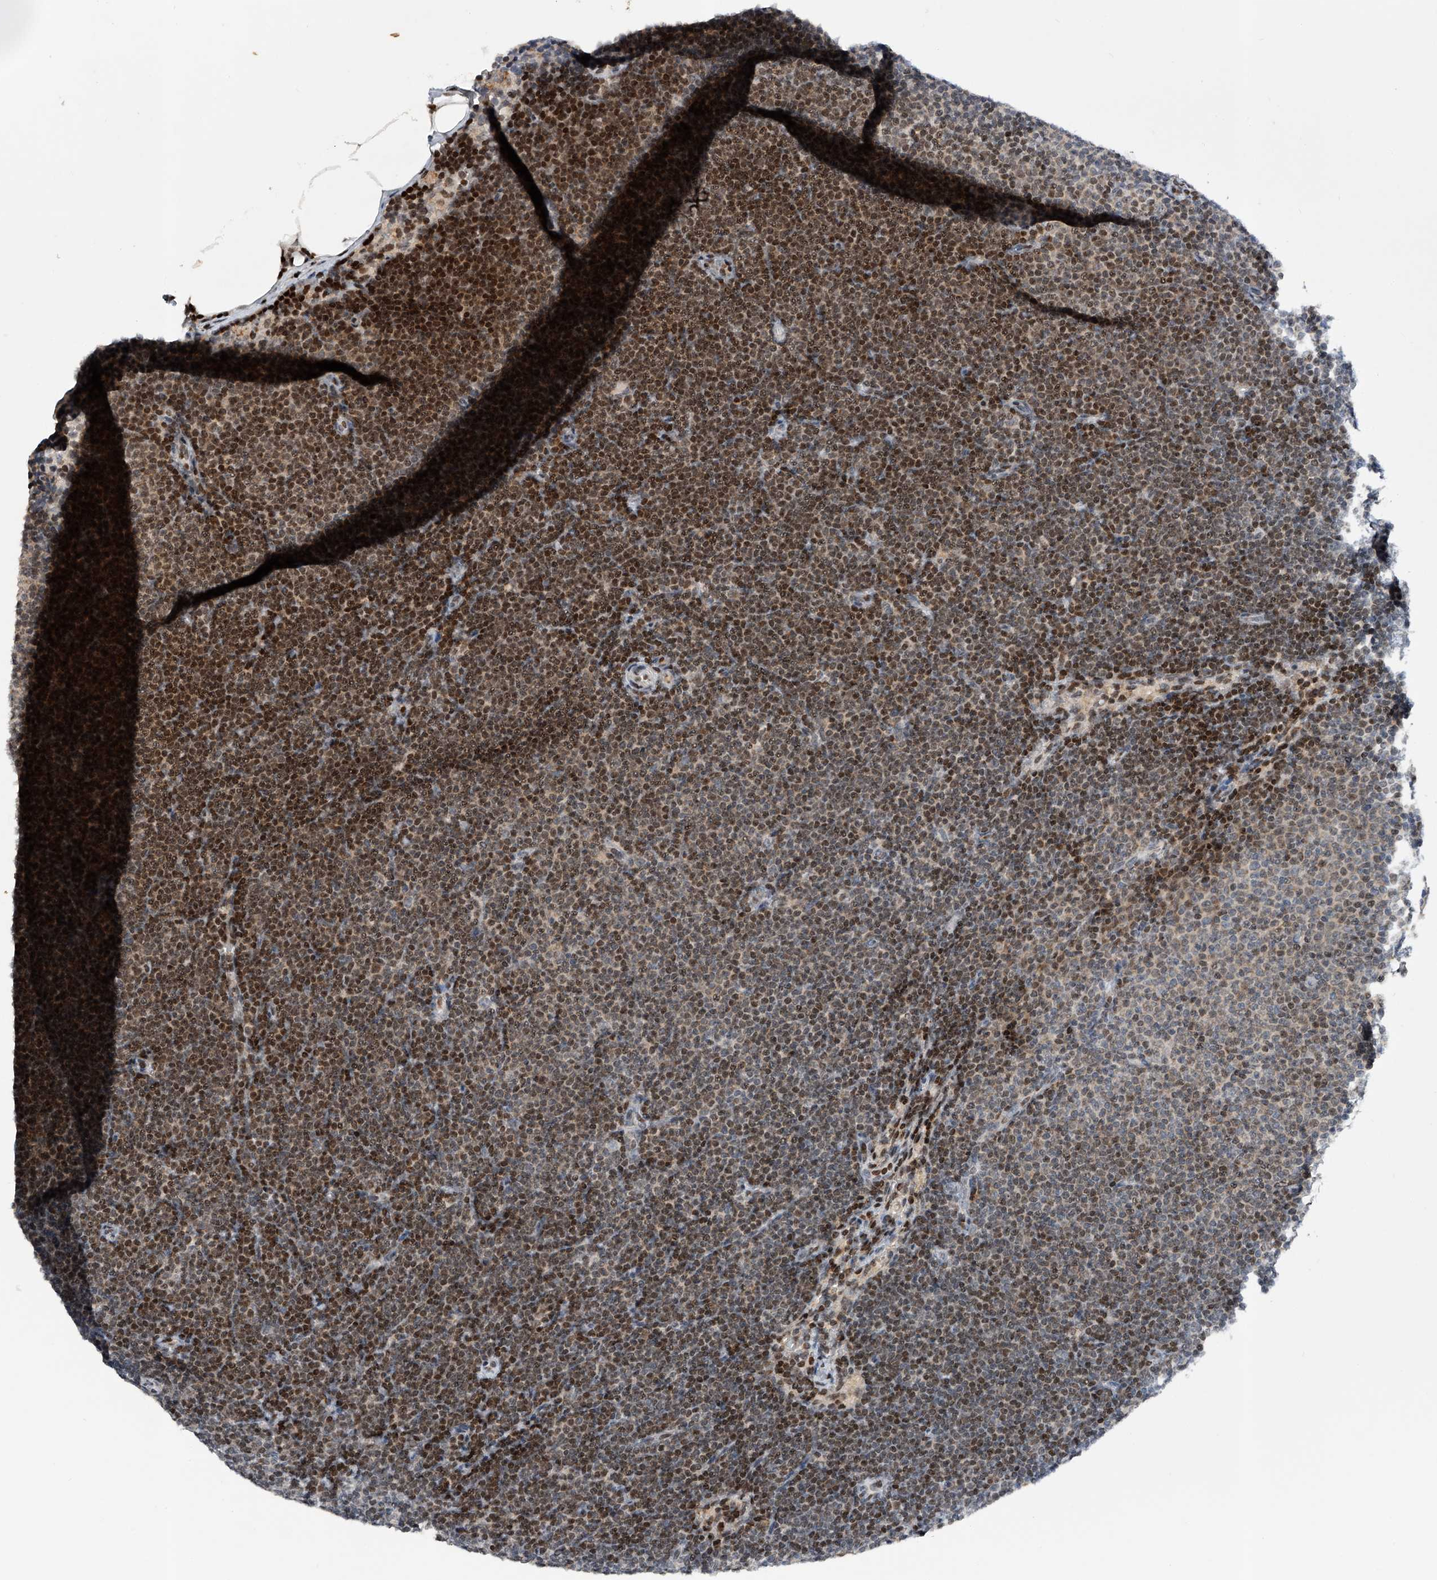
{"staining": {"intensity": "moderate", "quantity": ">75%", "location": "nuclear"}, "tissue": "lymphoma", "cell_type": "Tumor cells", "image_type": "cancer", "snomed": [{"axis": "morphology", "description": "Malignant lymphoma, non-Hodgkin's type, Low grade"}, {"axis": "topography", "description": "Lymph node"}], "caption": "Moderate nuclear positivity for a protein is present in approximately >75% of tumor cells of lymphoma using immunohistochemistry.", "gene": "RWDD2A", "patient": {"sex": "female", "age": 53}}